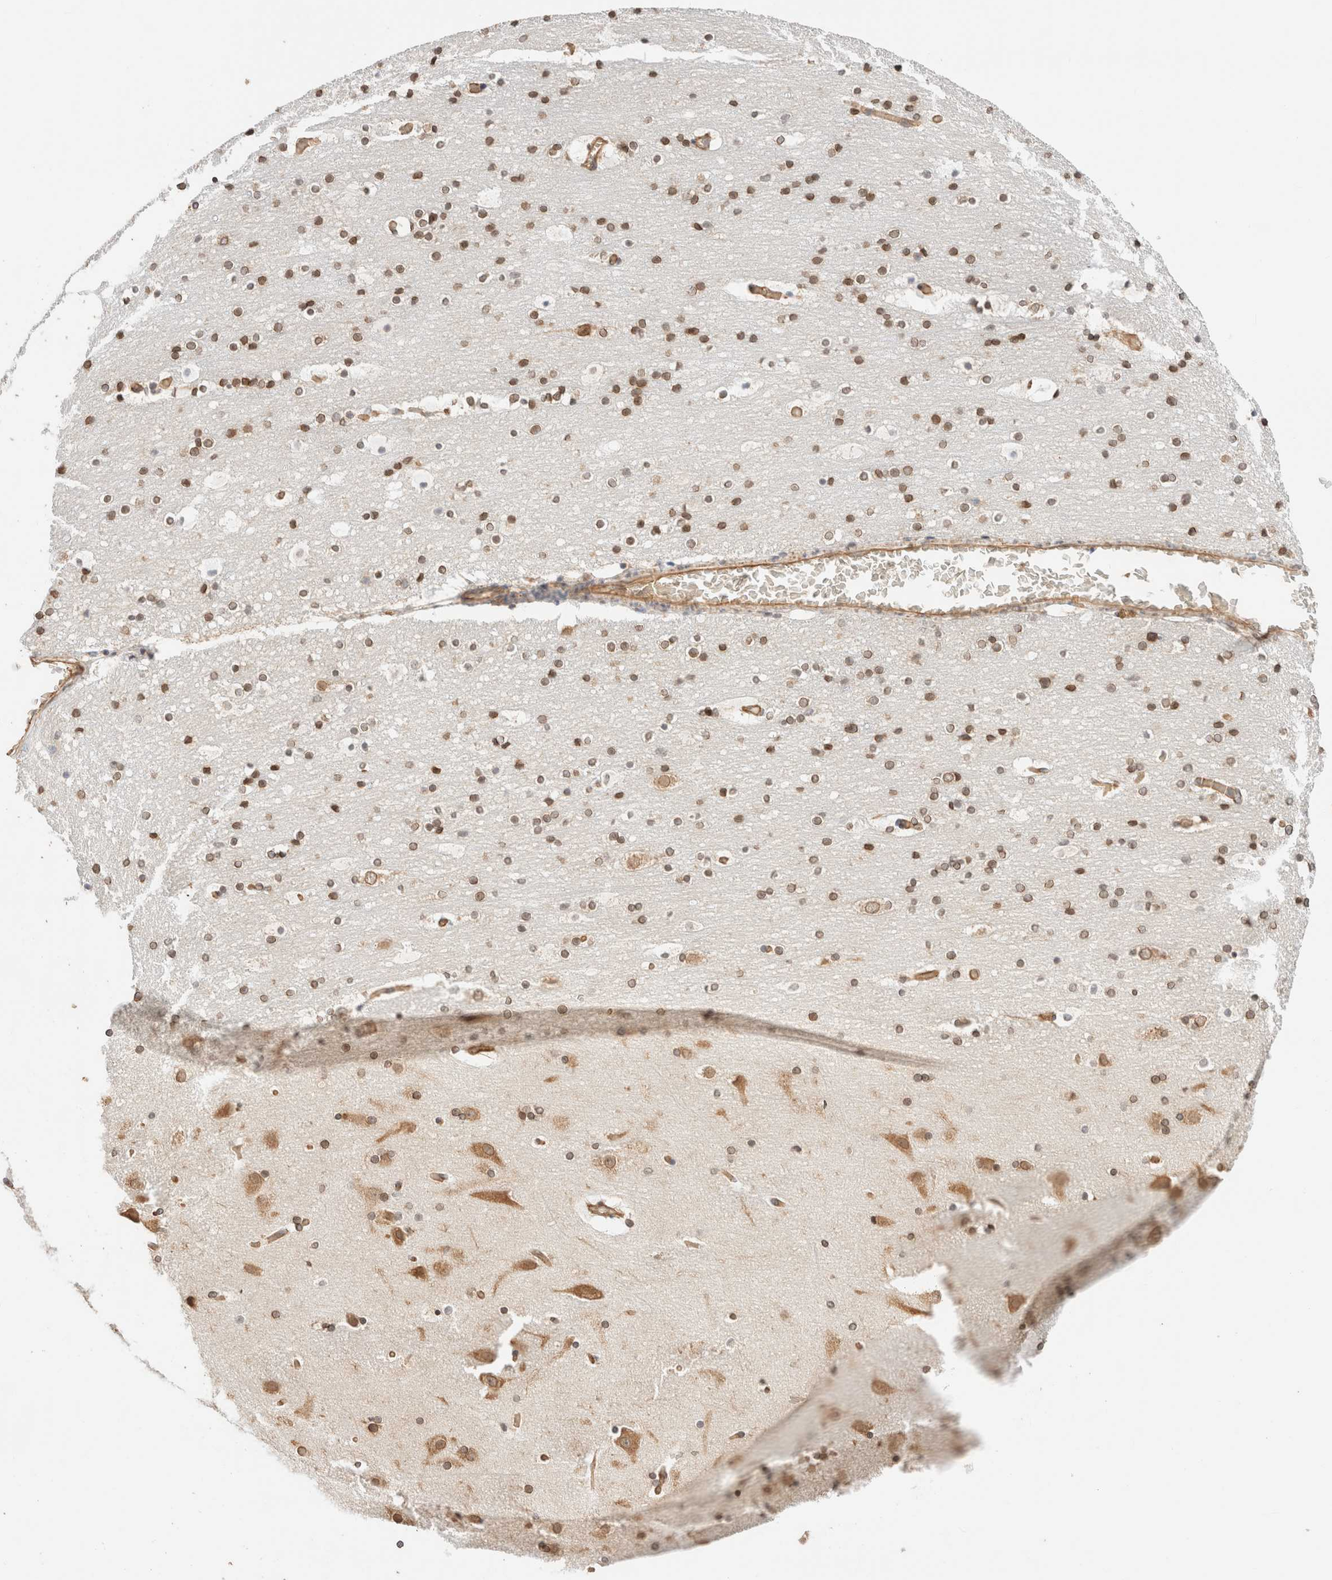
{"staining": {"intensity": "moderate", "quantity": "25%-75%", "location": "cytoplasmic/membranous"}, "tissue": "cerebral cortex", "cell_type": "Endothelial cells", "image_type": "normal", "snomed": [{"axis": "morphology", "description": "Normal tissue, NOS"}, {"axis": "topography", "description": "Cerebral cortex"}], "caption": "Brown immunohistochemical staining in benign cerebral cortex shows moderate cytoplasmic/membranous expression in approximately 25%-75% of endothelial cells. The staining was performed using DAB (3,3'-diaminobenzidine) to visualize the protein expression in brown, while the nuclei were stained in blue with hematoxylin (Magnification: 20x).", "gene": "SYVN1", "patient": {"sex": "male", "age": 57}}